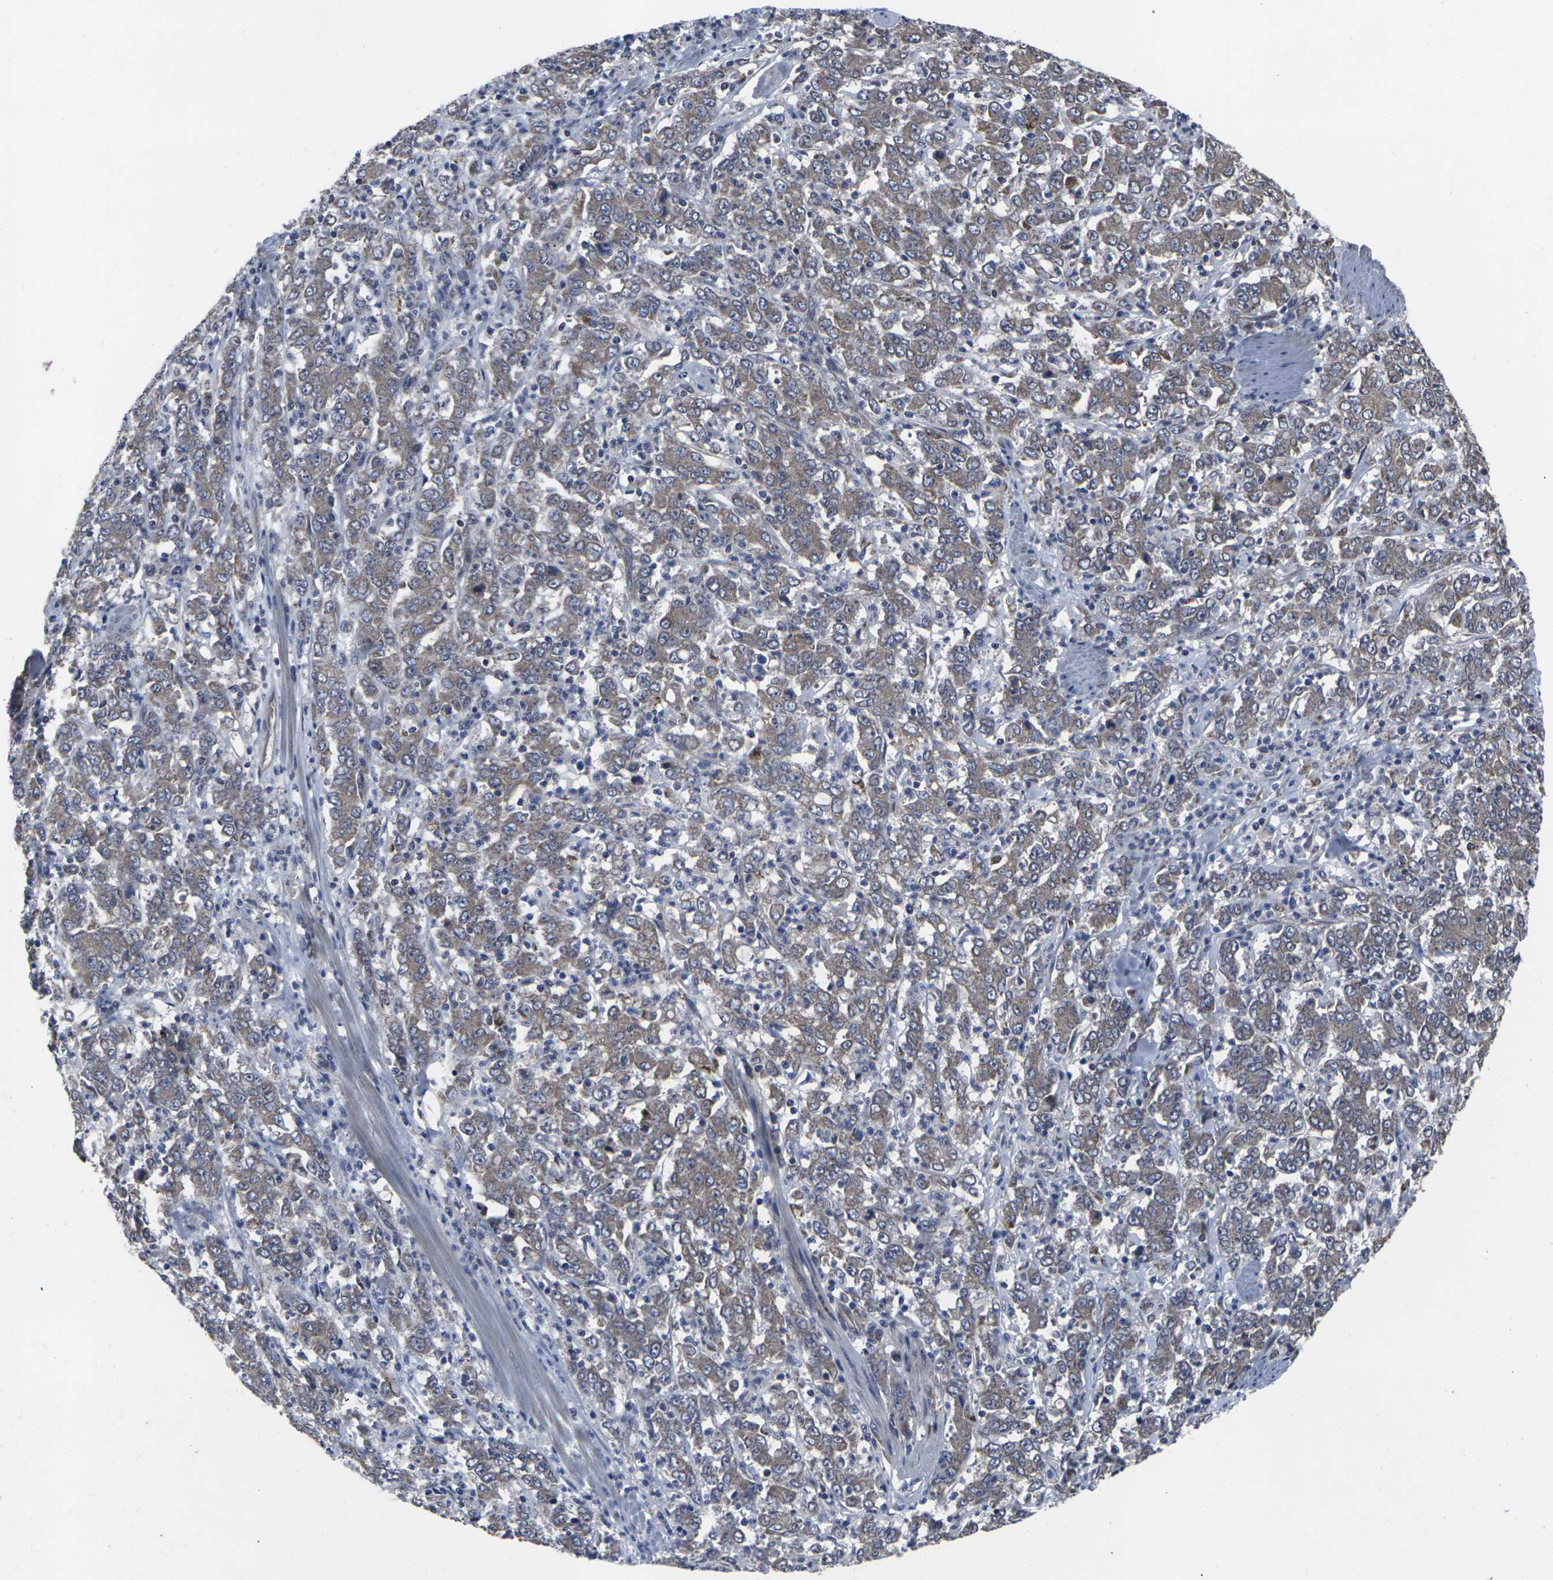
{"staining": {"intensity": "moderate", "quantity": "25%-75%", "location": "cytoplasmic/membranous"}, "tissue": "stomach cancer", "cell_type": "Tumor cells", "image_type": "cancer", "snomed": [{"axis": "morphology", "description": "Adenocarcinoma, NOS"}, {"axis": "topography", "description": "Stomach, lower"}], "caption": "Stomach cancer stained for a protein exhibits moderate cytoplasmic/membranous positivity in tumor cells.", "gene": "MAPKAPK2", "patient": {"sex": "female", "age": 71}}